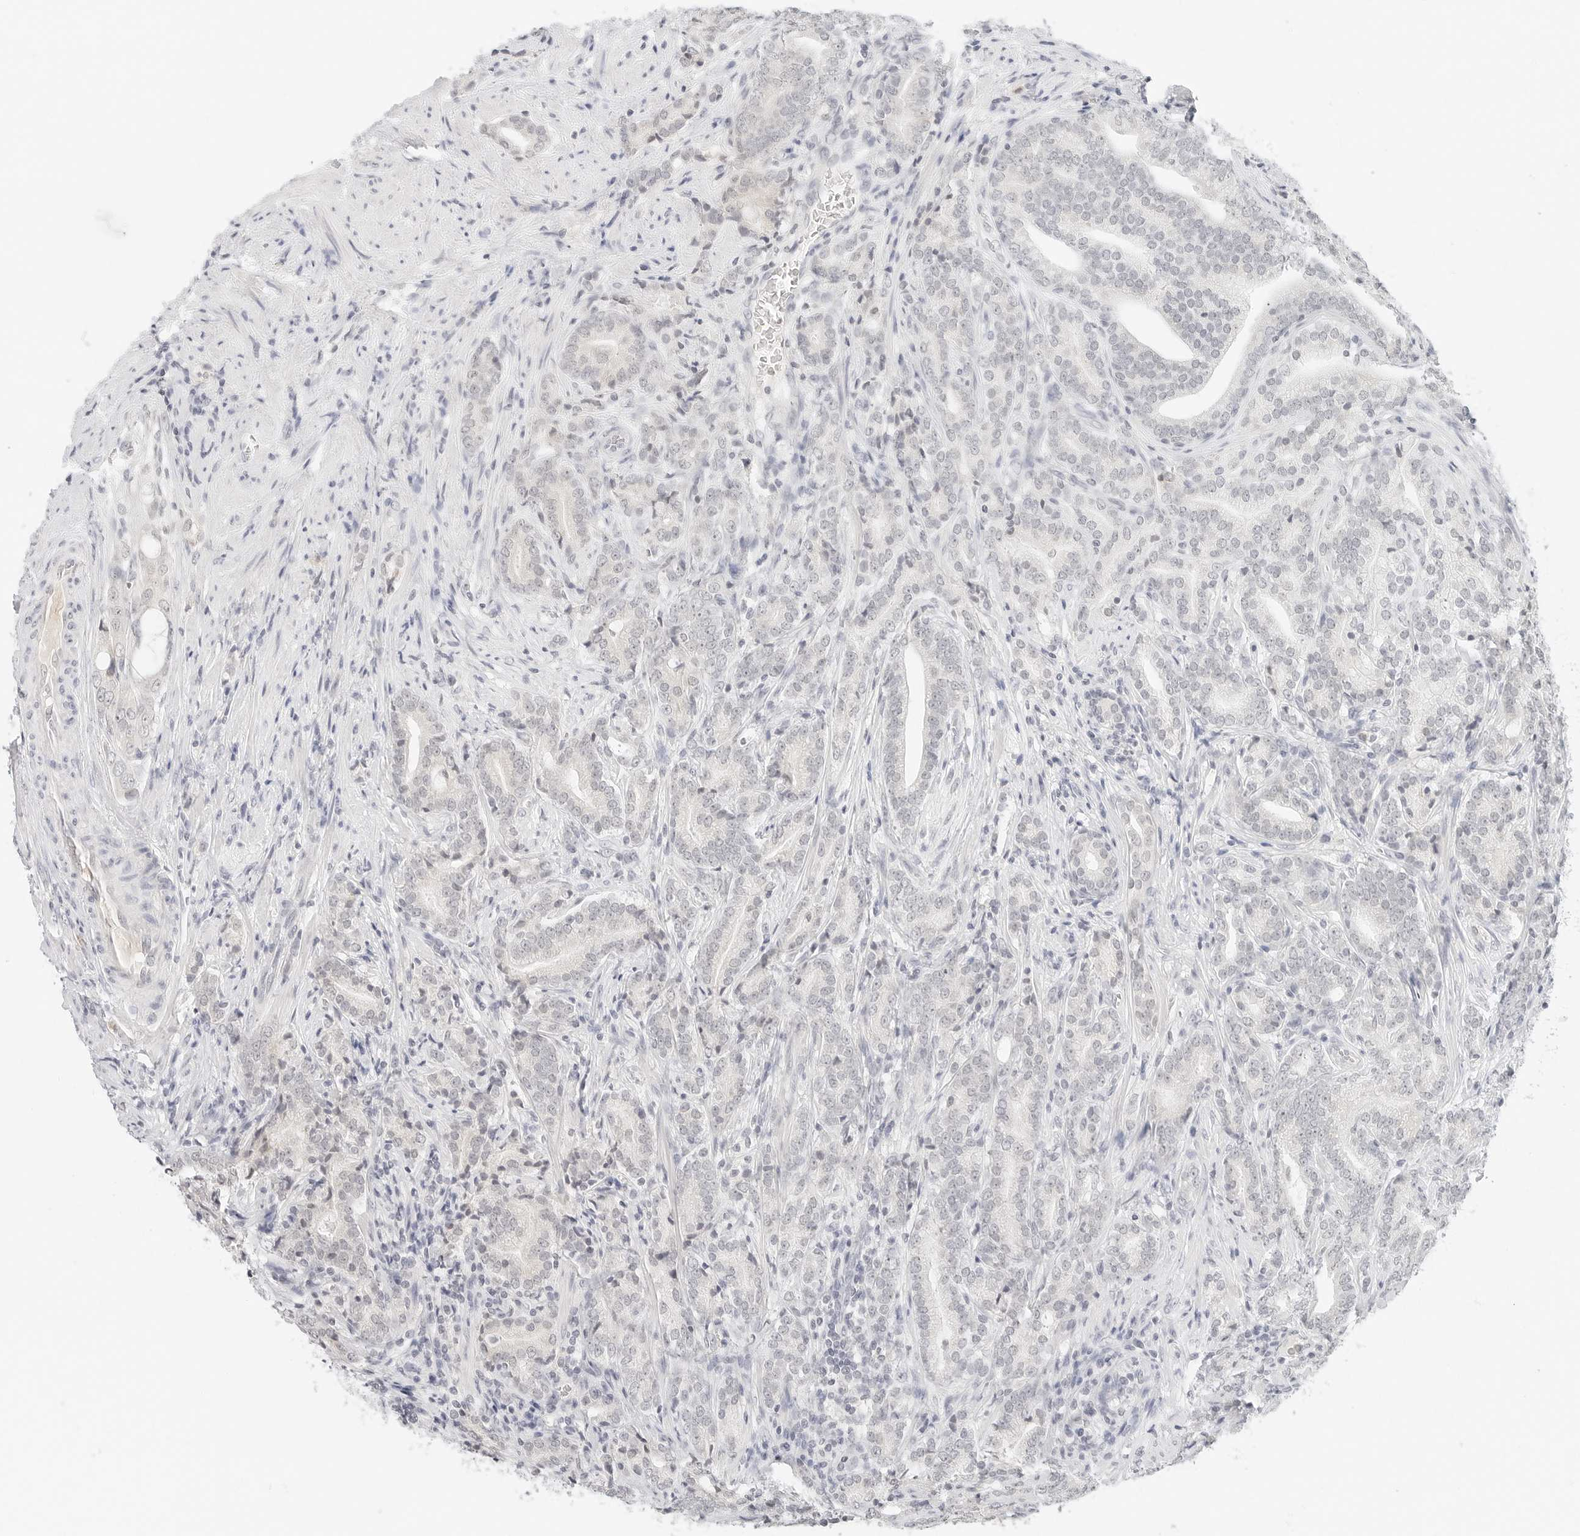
{"staining": {"intensity": "negative", "quantity": "none", "location": "none"}, "tissue": "prostate cancer", "cell_type": "Tumor cells", "image_type": "cancer", "snomed": [{"axis": "morphology", "description": "Adenocarcinoma, High grade"}, {"axis": "topography", "description": "Prostate"}], "caption": "Immunohistochemistry (IHC) histopathology image of neoplastic tissue: human adenocarcinoma (high-grade) (prostate) stained with DAB (3,3'-diaminobenzidine) exhibits no significant protein expression in tumor cells. (DAB IHC, high magnification).", "gene": "NEO1", "patient": {"sex": "male", "age": 57}}